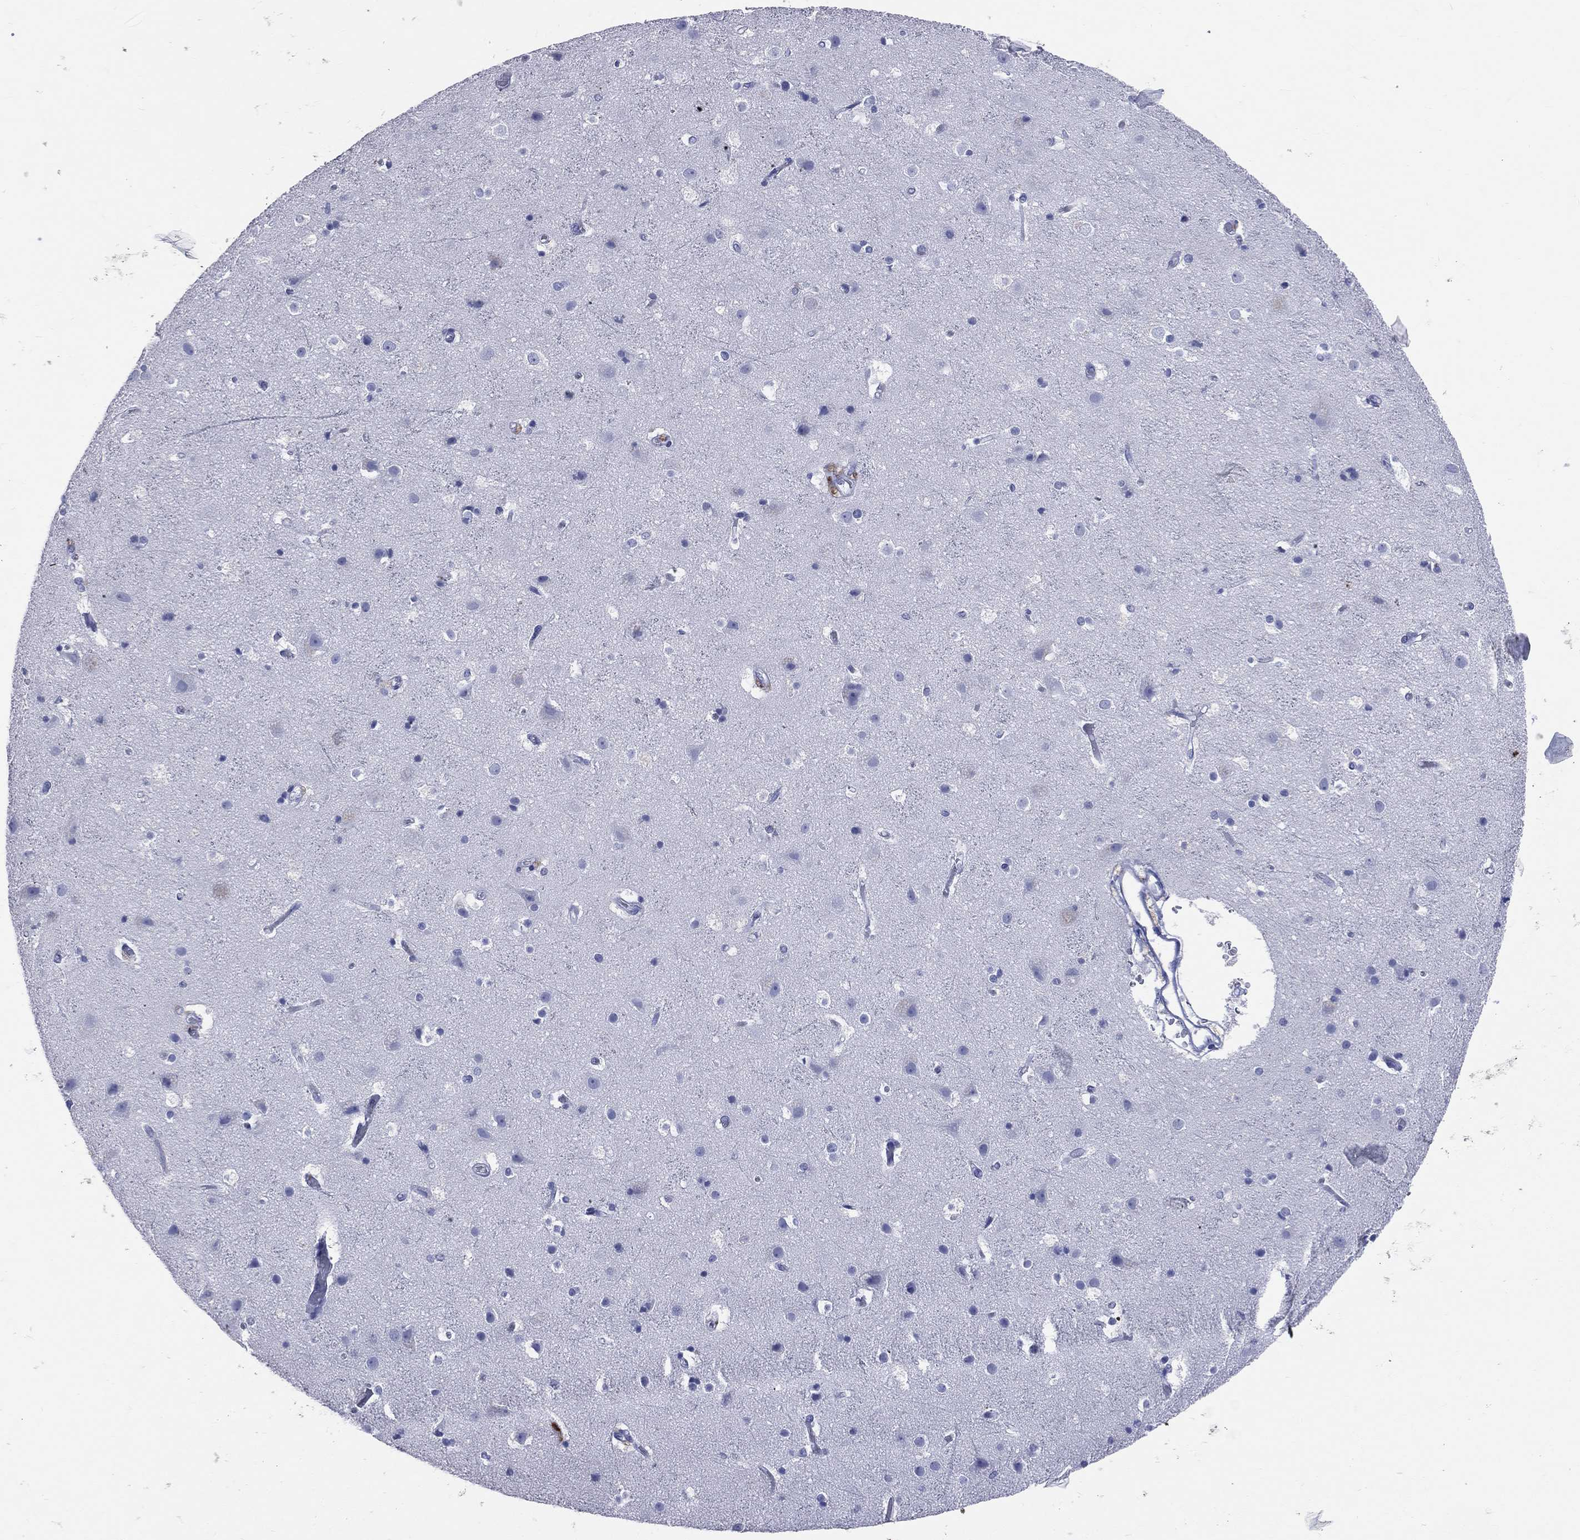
{"staining": {"intensity": "negative", "quantity": "none", "location": "none"}, "tissue": "cerebral cortex", "cell_type": "Endothelial cells", "image_type": "normal", "snomed": [{"axis": "morphology", "description": "Normal tissue, NOS"}, {"axis": "topography", "description": "Cerebral cortex"}], "caption": "This is an immunohistochemistry (IHC) image of benign cerebral cortex. There is no positivity in endothelial cells.", "gene": "PGLYRP1", "patient": {"sex": "female", "age": 52}}